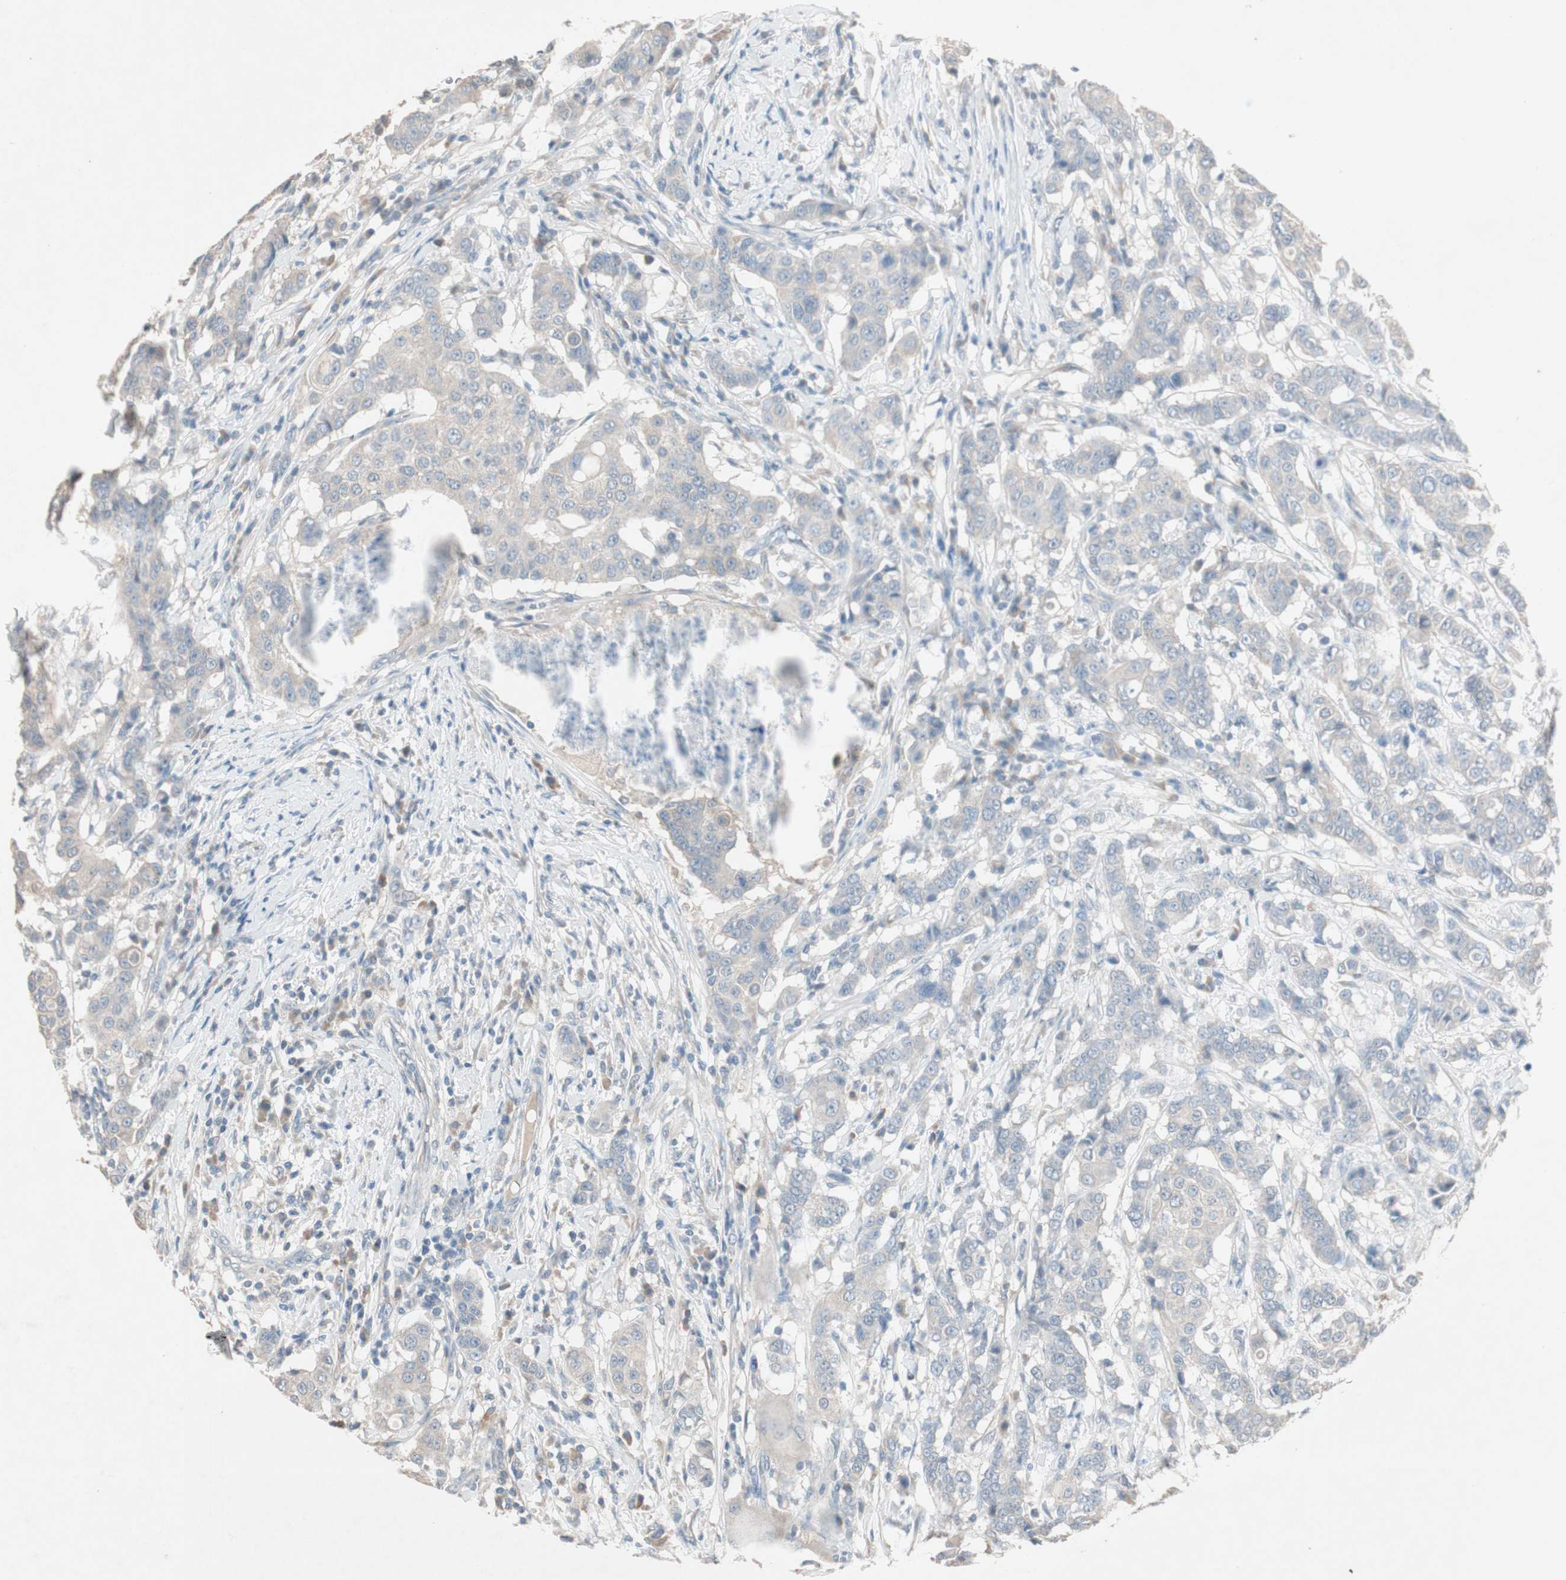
{"staining": {"intensity": "weak", "quantity": "25%-75%", "location": "cytoplasmic/membranous"}, "tissue": "breast cancer", "cell_type": "Tumor cells", "image_type": "cancer", "snomed": [{"axis": "morphology", "description": "Duct carcinoma"}, {"axis": "topography", "description": "Breast"}], "caption": "Breast infiltrating ductal carcinoma was stained to show a protein in brown. There is low levels of weak cytoplasmic/membranous positivity in about 25%-75% of tumor cells. (brown staining indicates protein expression, while blue staining denotes nuclei).", "gene": "KHK", "patient": {"sex": "female", "age": 27}}